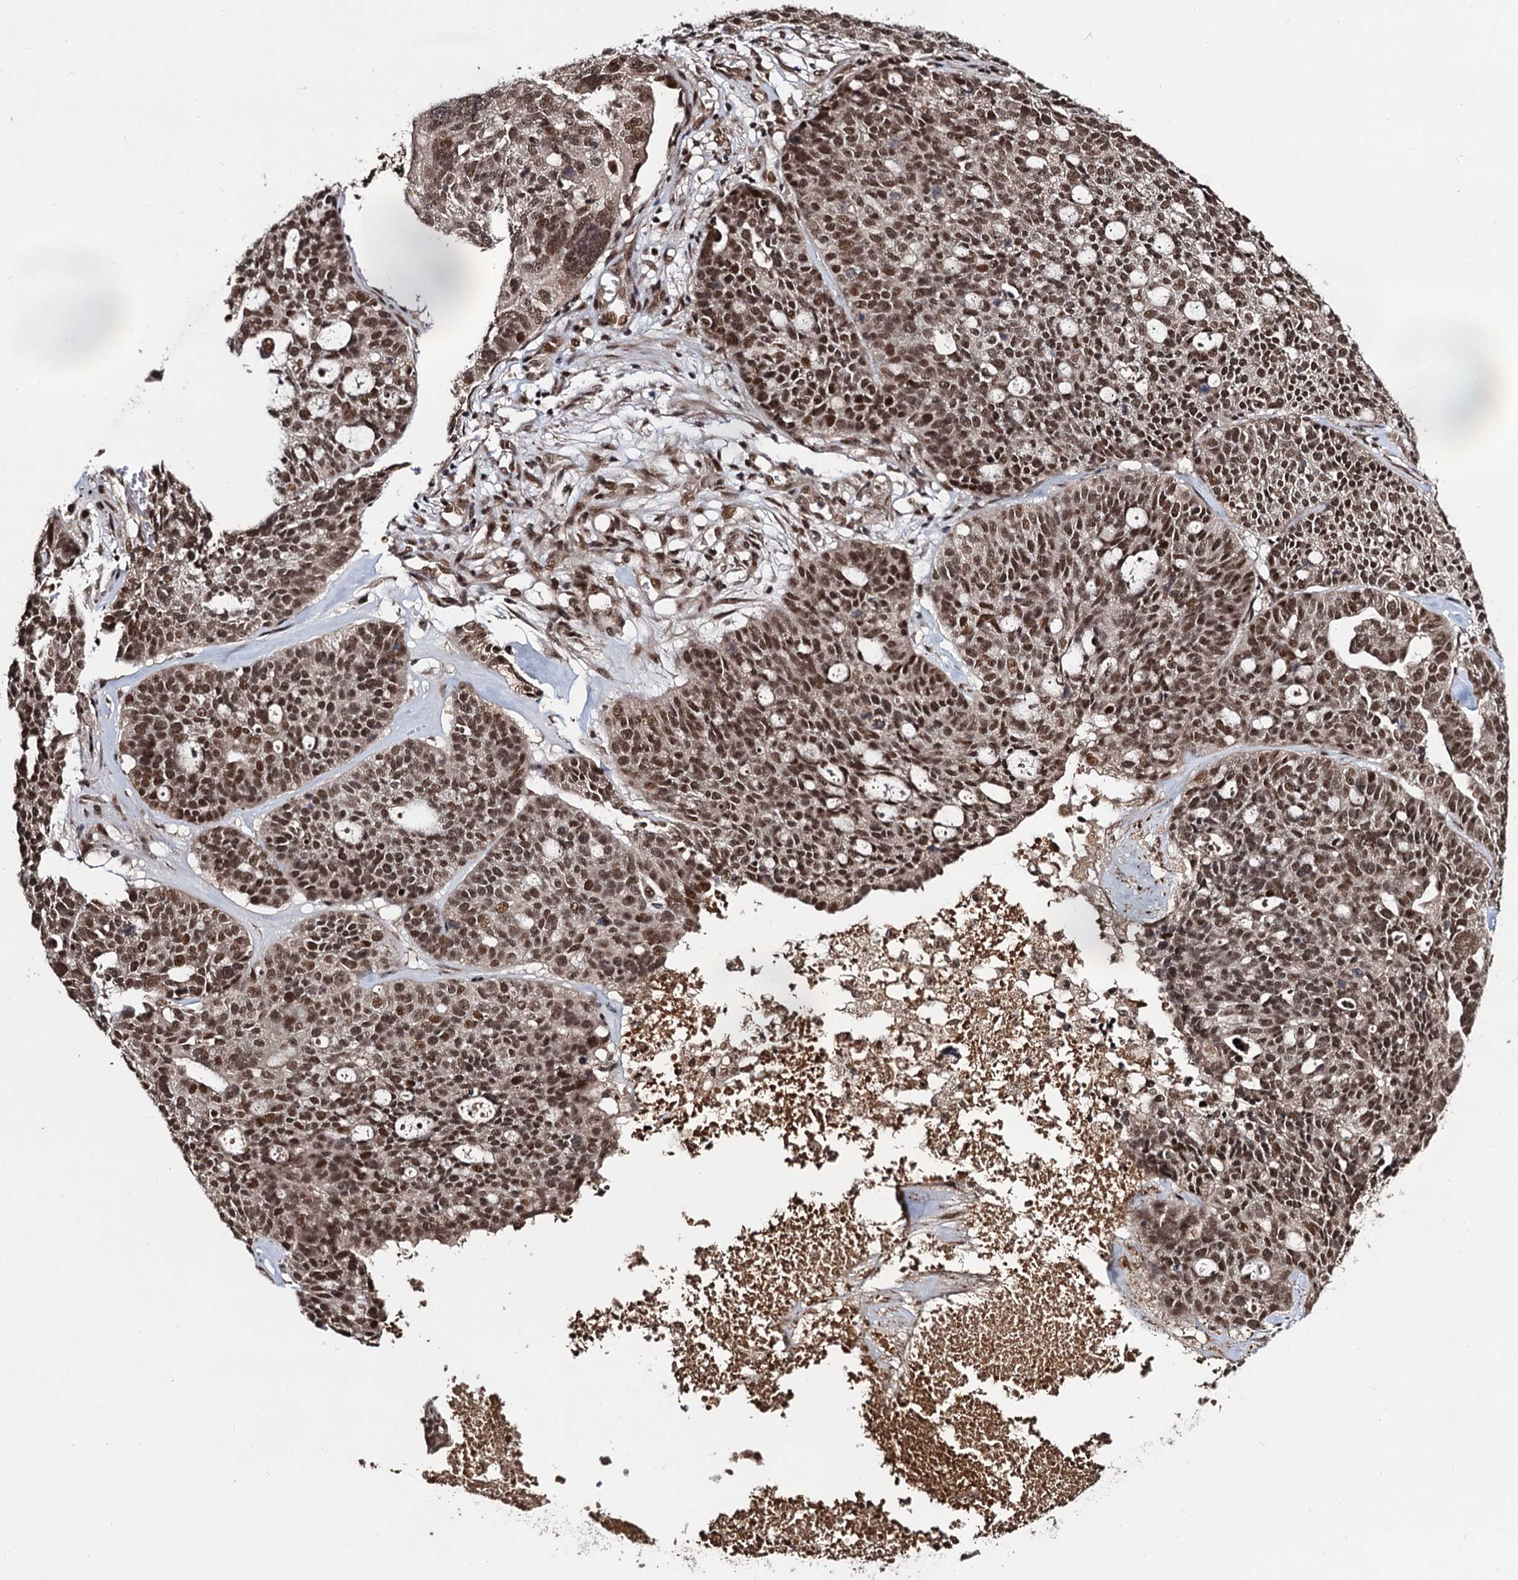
{"staining": {"intensity": "moderate", "quantity": ">75%", "location": "nuclear"}, "tissue": "ovarian cancer", "cell_type": "Tumor cells", "image_type": "cancer", "snomed": [{"axis": "morphology", "description": "Cystadenocarcinoma, serous, NOS"}, {"axis": "topography", "description": "Ovary"}], "caption": "High-power microscopy captured an immunohistochemistry histopathology image of ovarian cancer (serous cystadenocarcinoma), revealing moderate nuclear staining in approximately >75% of tumor cells.", "gene": "SFSWAP", "patient": {"sex": "female", "age": 59}}